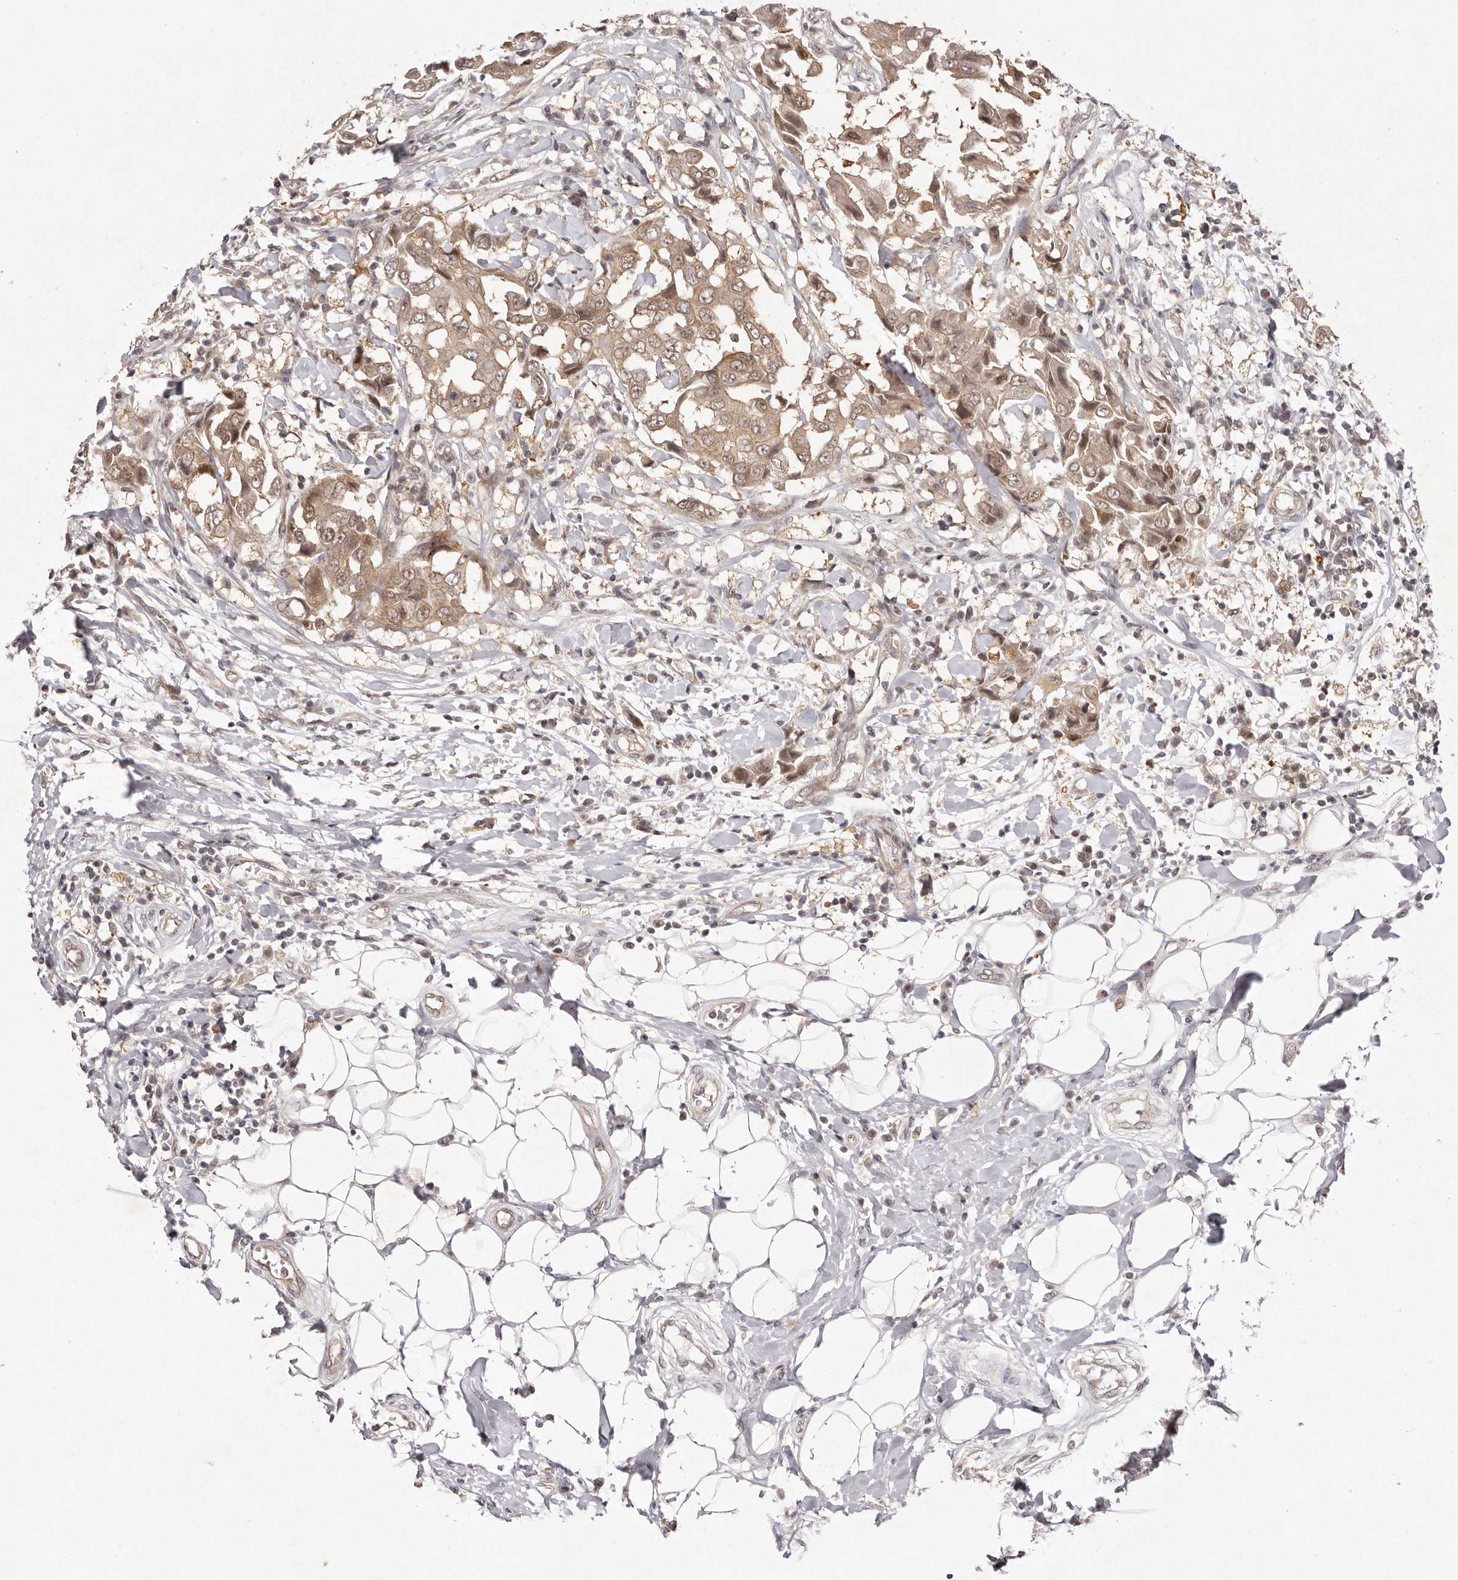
{"staining": {"intensity": "moderate", "quantity": ">75%", "location": "cytoplasmic/membranous,nuclear"}, "tissue": "breast cancer", "cell_type": "Tumor cells", "image_type": "cancer", "snomed": [{"axis": "morphology", "description": "Duct carcinoma"}, {"axis": "topography", "description": "Breast"}], "caption": "Tumor cells exhibit medium levels of moderate cytoplasmic/membranous and nuclear positivity in about >75% of cells in invasive ductal carcinoma (breast). The protein is stained brown, and the nuclei are stained in blue (DAB (3,3'-diaminobenzidine) IHC with brightfield microscopy, high magnification).", "gene": "BUD31", "patient": {"sex": "female", "age": 27}}